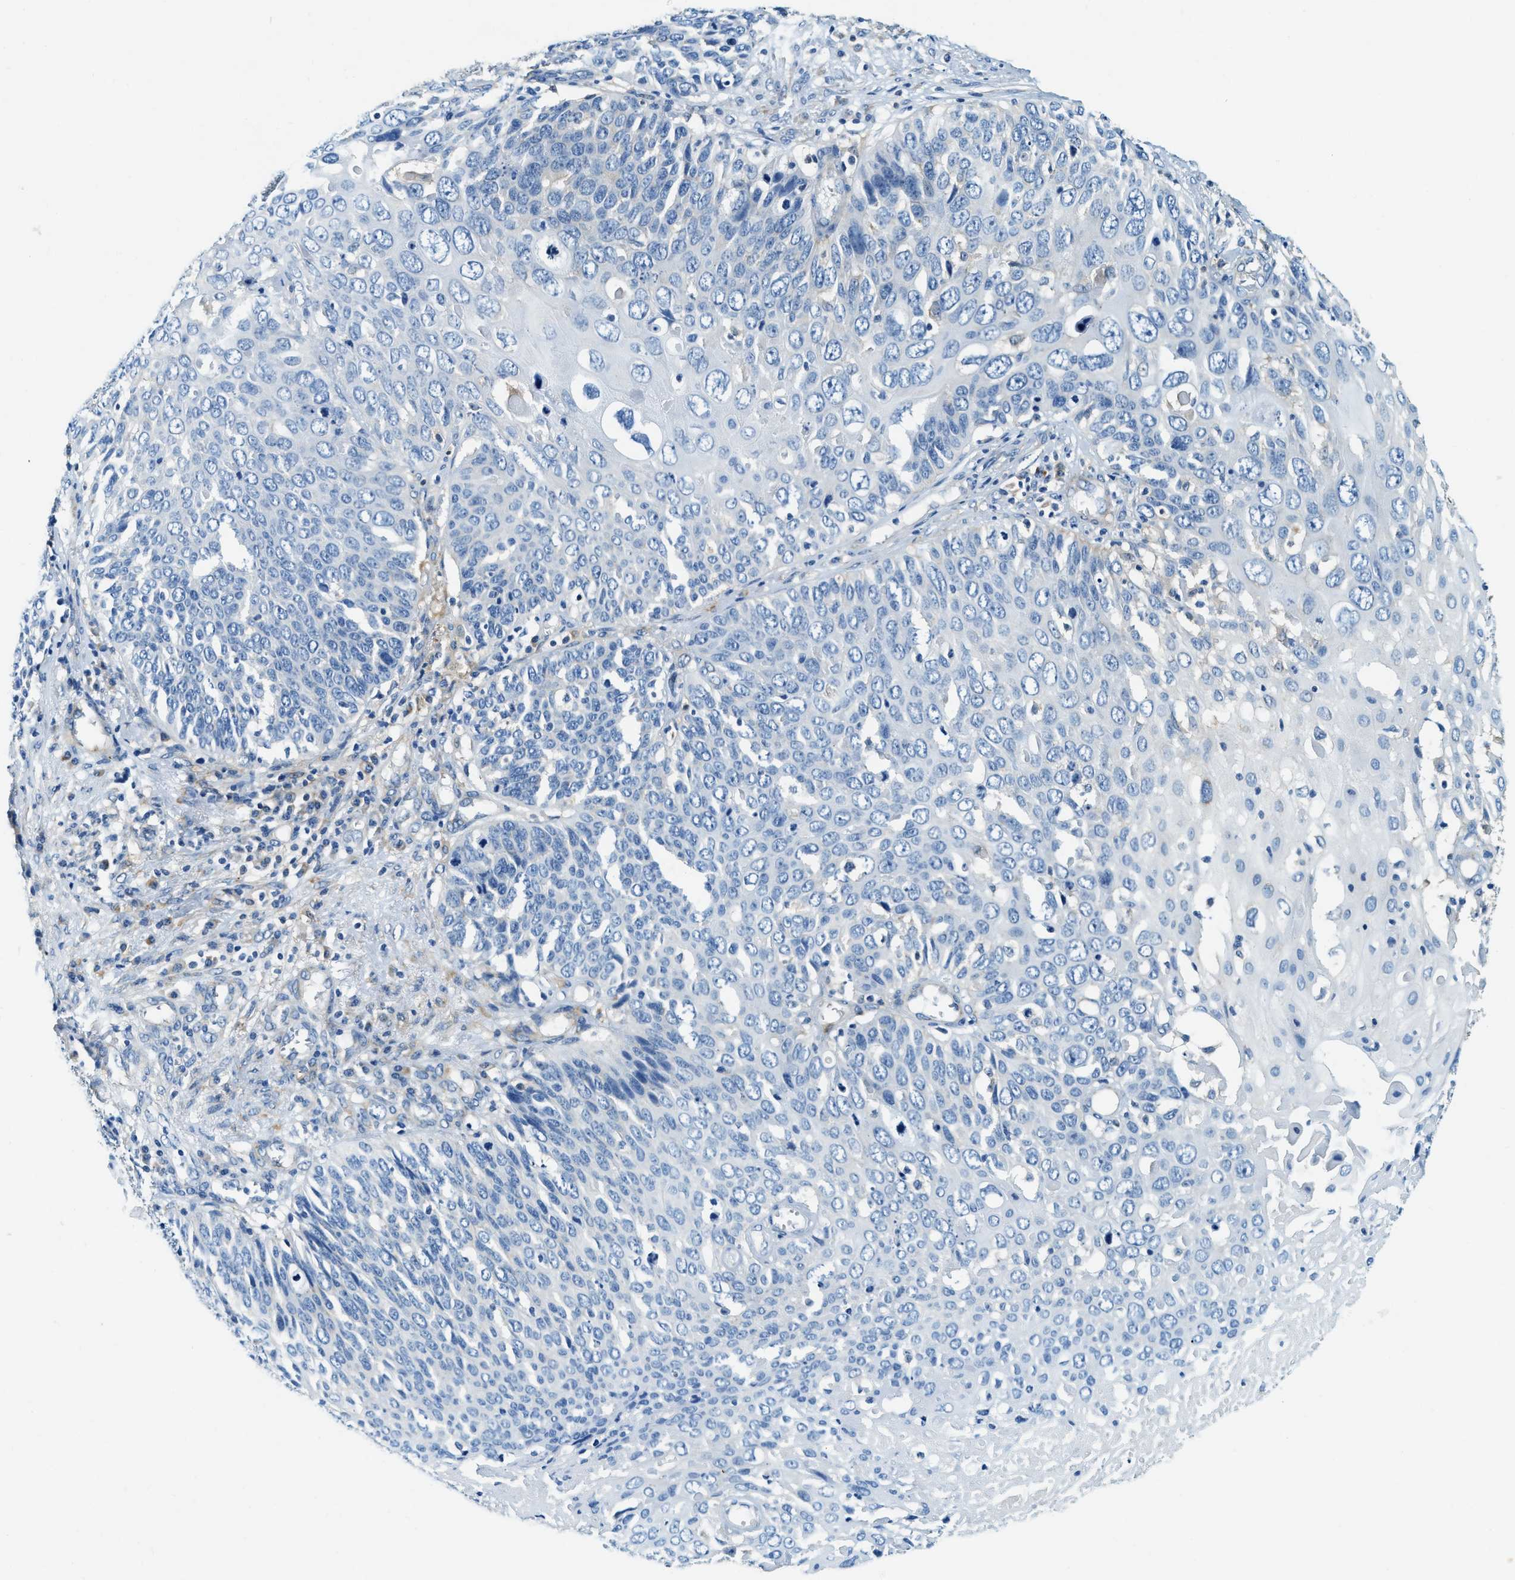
{"staining": {"intensity": "negative", "quantity": "none", "location": "none"}, "tissue": "cervical cancer", "cell_type": "Tumor cells", "image_type": "cancer", "snomed": [{"axis": "morphology", "description": "Squamous cell carcinoma, NOS"}, {"axis": "topography", "description": "Cervix"}], "caption": "Immunohistochemical staining of human cervical cancer reveals no significant positivity in tumor cells.", "gene": "EIF2AK2", "patient": {"sex": "female", "age": 74}}